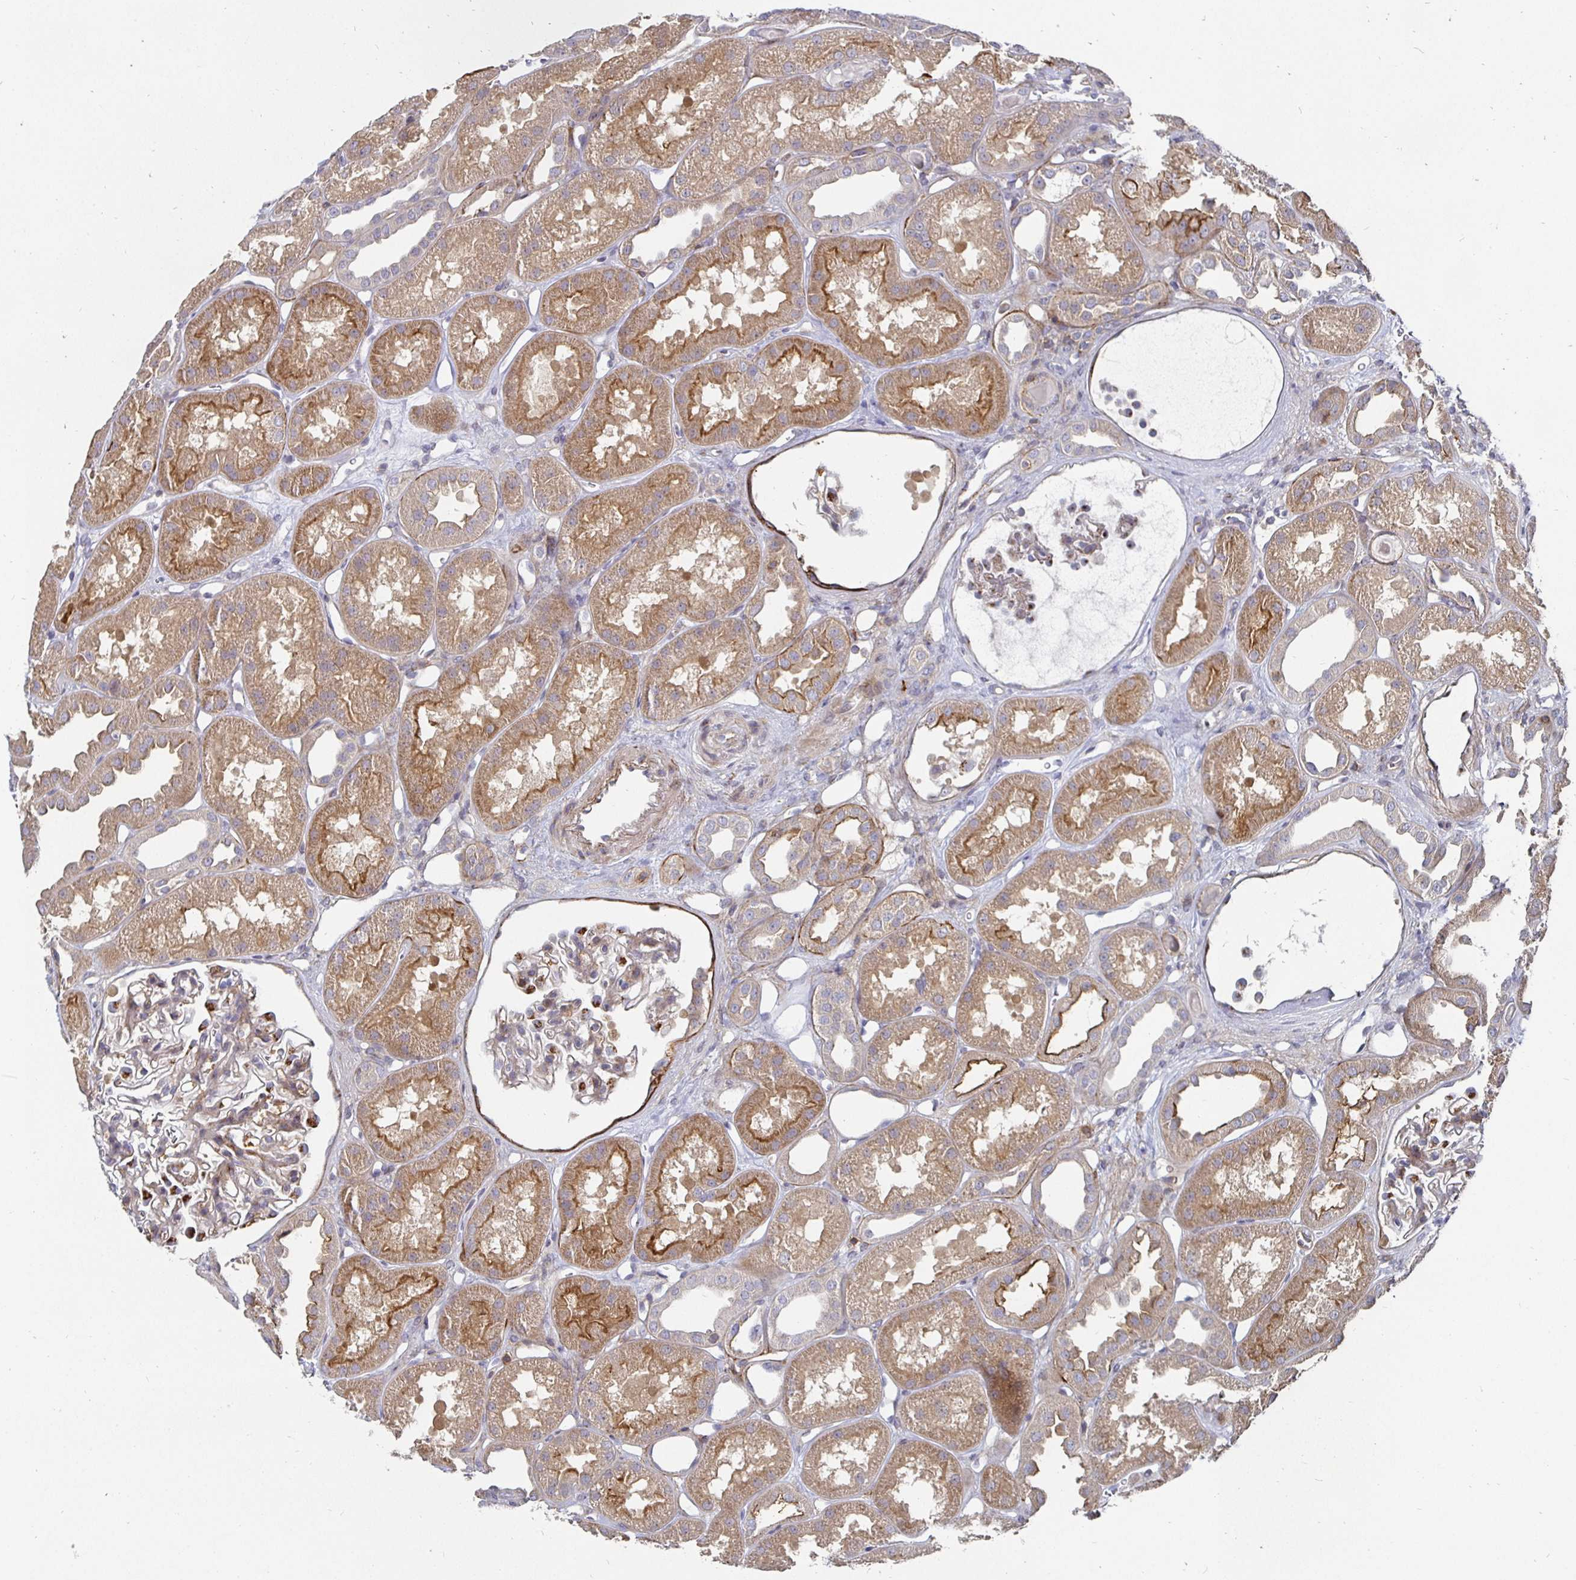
{"staining": {"intensity": "strong", "quantity": "25%-75%", "location": "cytoplasmic/membranous"}, "tissue": "kidney", "cell_type": "Cells in glomeruli", "image_type": "normal", "snomed": [{"axis": "morphology", "description": "Normal tissue, NOS"}, {"axis": "topography", "description": "Kidney"}], "caption": "Immunohistochemistry (DAB (3,3'-diaminobenzidine)) staining of benign human kidney displays strong cytoplasmic/membranous protein positivity in approximately 25%-75% of cells in glomeruli.", "gene": "GJA4", "patient": {"sex": "male", "age": 61}}